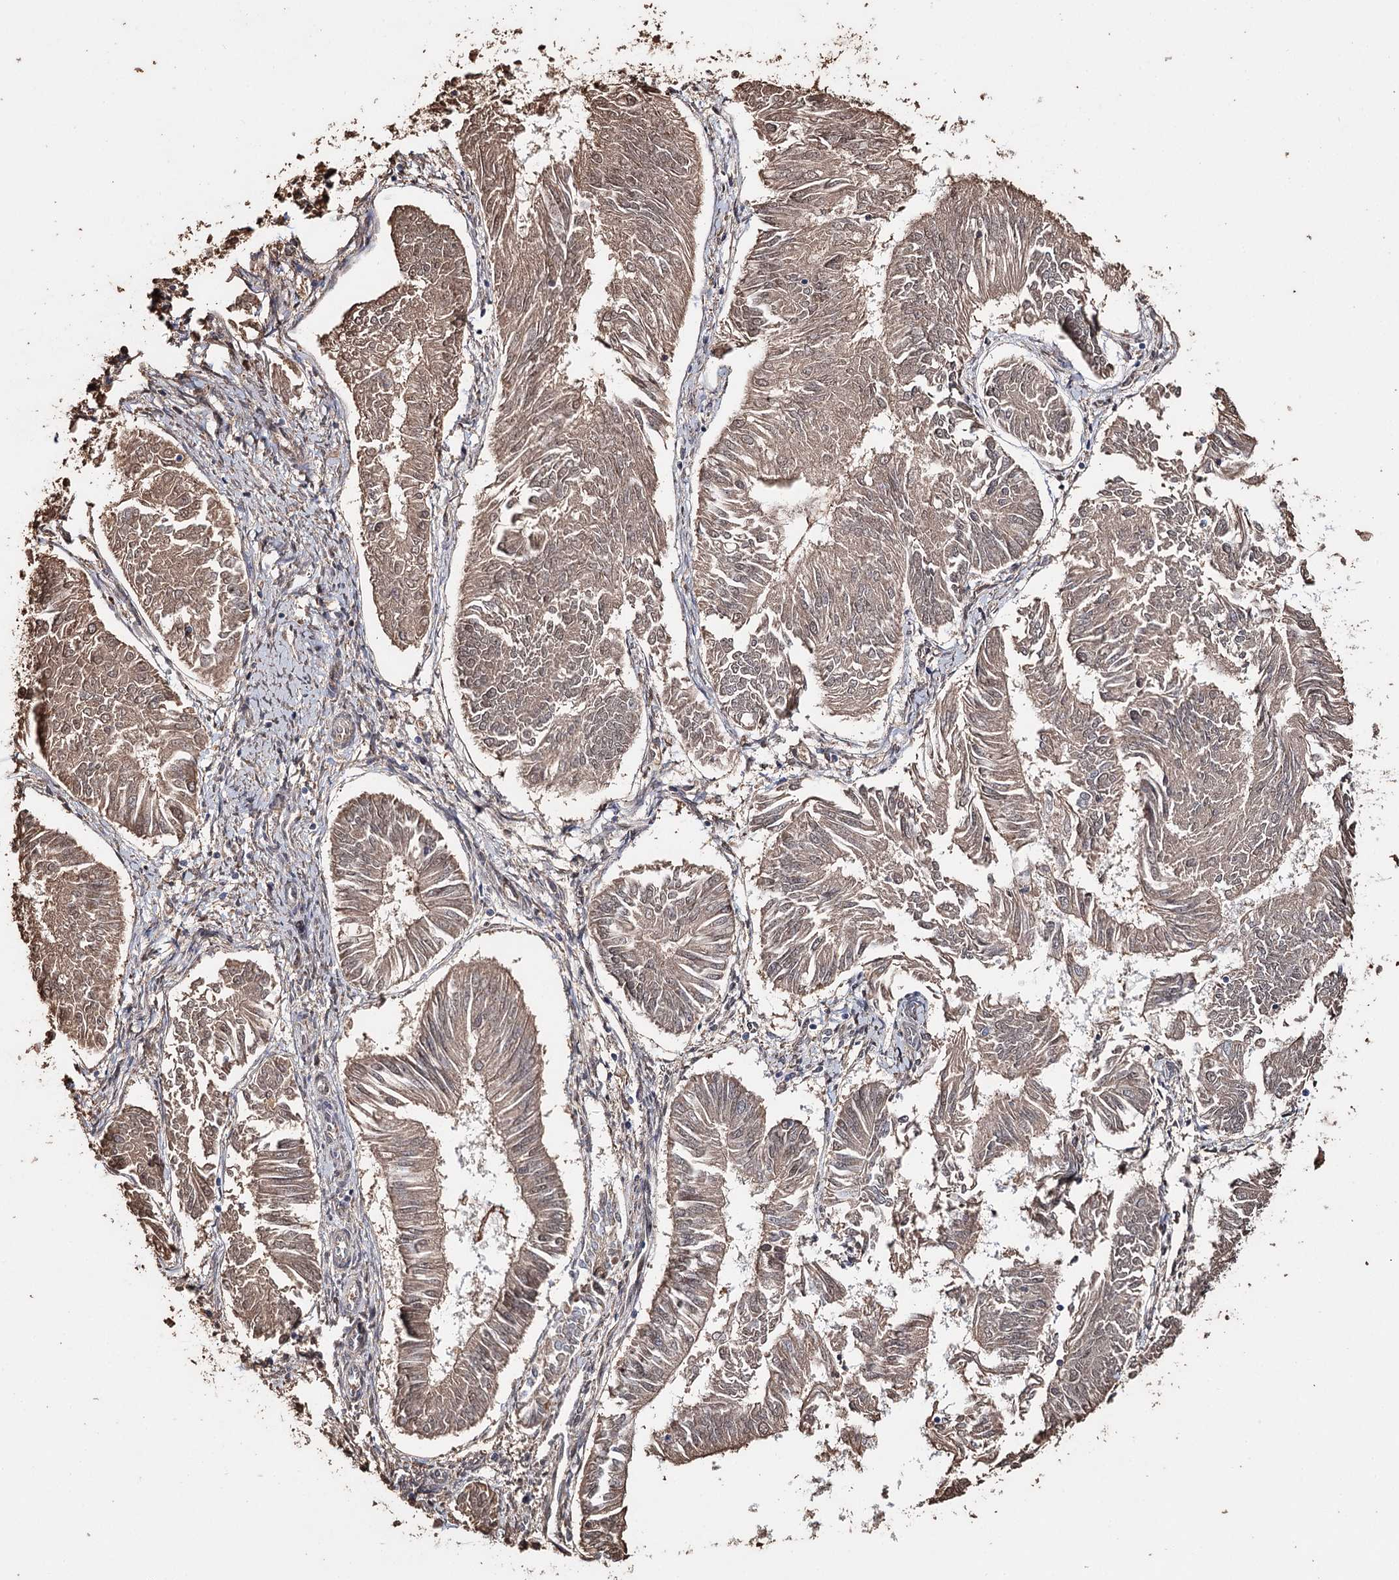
{"staining": {"intensity": "moderate", "quantity": ">75%", "location": "cytoplasmic/membranous"}, "tissue": "endometrial cancer", "cell_type": "Tumor cells", "image_type": "cancer", "snomed": [{"axis": "morphology", "description": "Adenocarcinoma, NOS"}, {"axis": "topography", "description": "Endometrium"}], "caption": "The photomicrograph displays staining of endometrial adenocarcinoma, revealing moderate cytoplasmic/membranous protein staining (brown color) within tumor cells. (Stains: DAB (3,3'-diaminobenzidine) in brown, nuclei in blue, Microscopy: brightfield microscopy at high magnification).", "gene": "SYVN1", "patient": {"sex": "female", "age": 58}}